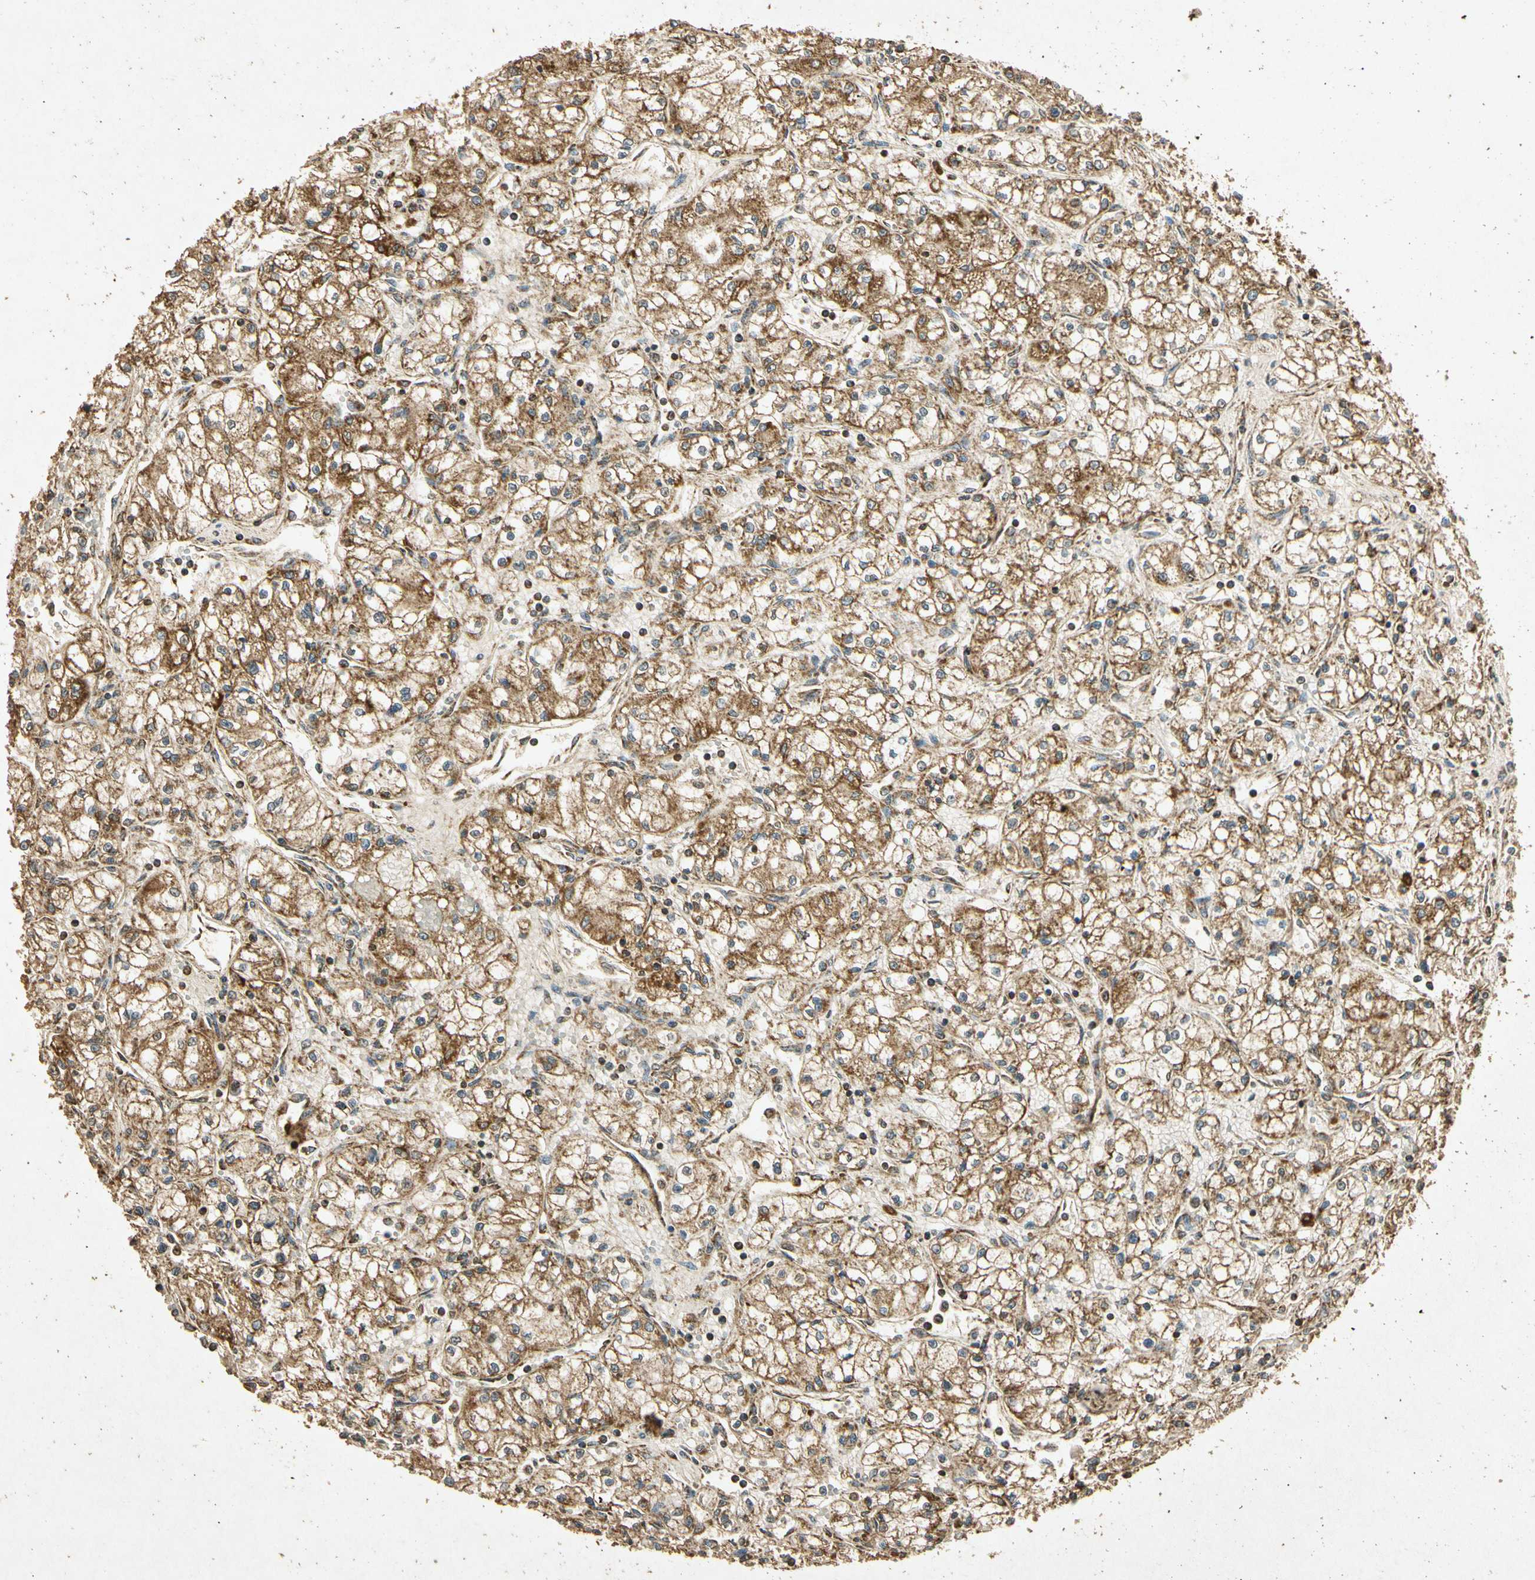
{"staining": {"intensity": "moderate", "quantity": ">75%", "location": "cytoplasmic/membranous"}, "tissue": "renal cancer", "cell_type": "Tumor cells", "image_type": "cancer", "snomed": [{"axis": "morphology", "description": "Normal tissue, NOS"}, {"axis": "morphology", "description": "Adenocarcinoma, NOS"}, {"axis": "topography", "description": "Kidney"}], "caption": "IHC of human renal cancer reveals medium levels of moderate cytoplasmic/membranous staining in approximately >75% of tumor cells.", "gene": "PRDX3", "patient": {"sex": "male", "age": 59}}